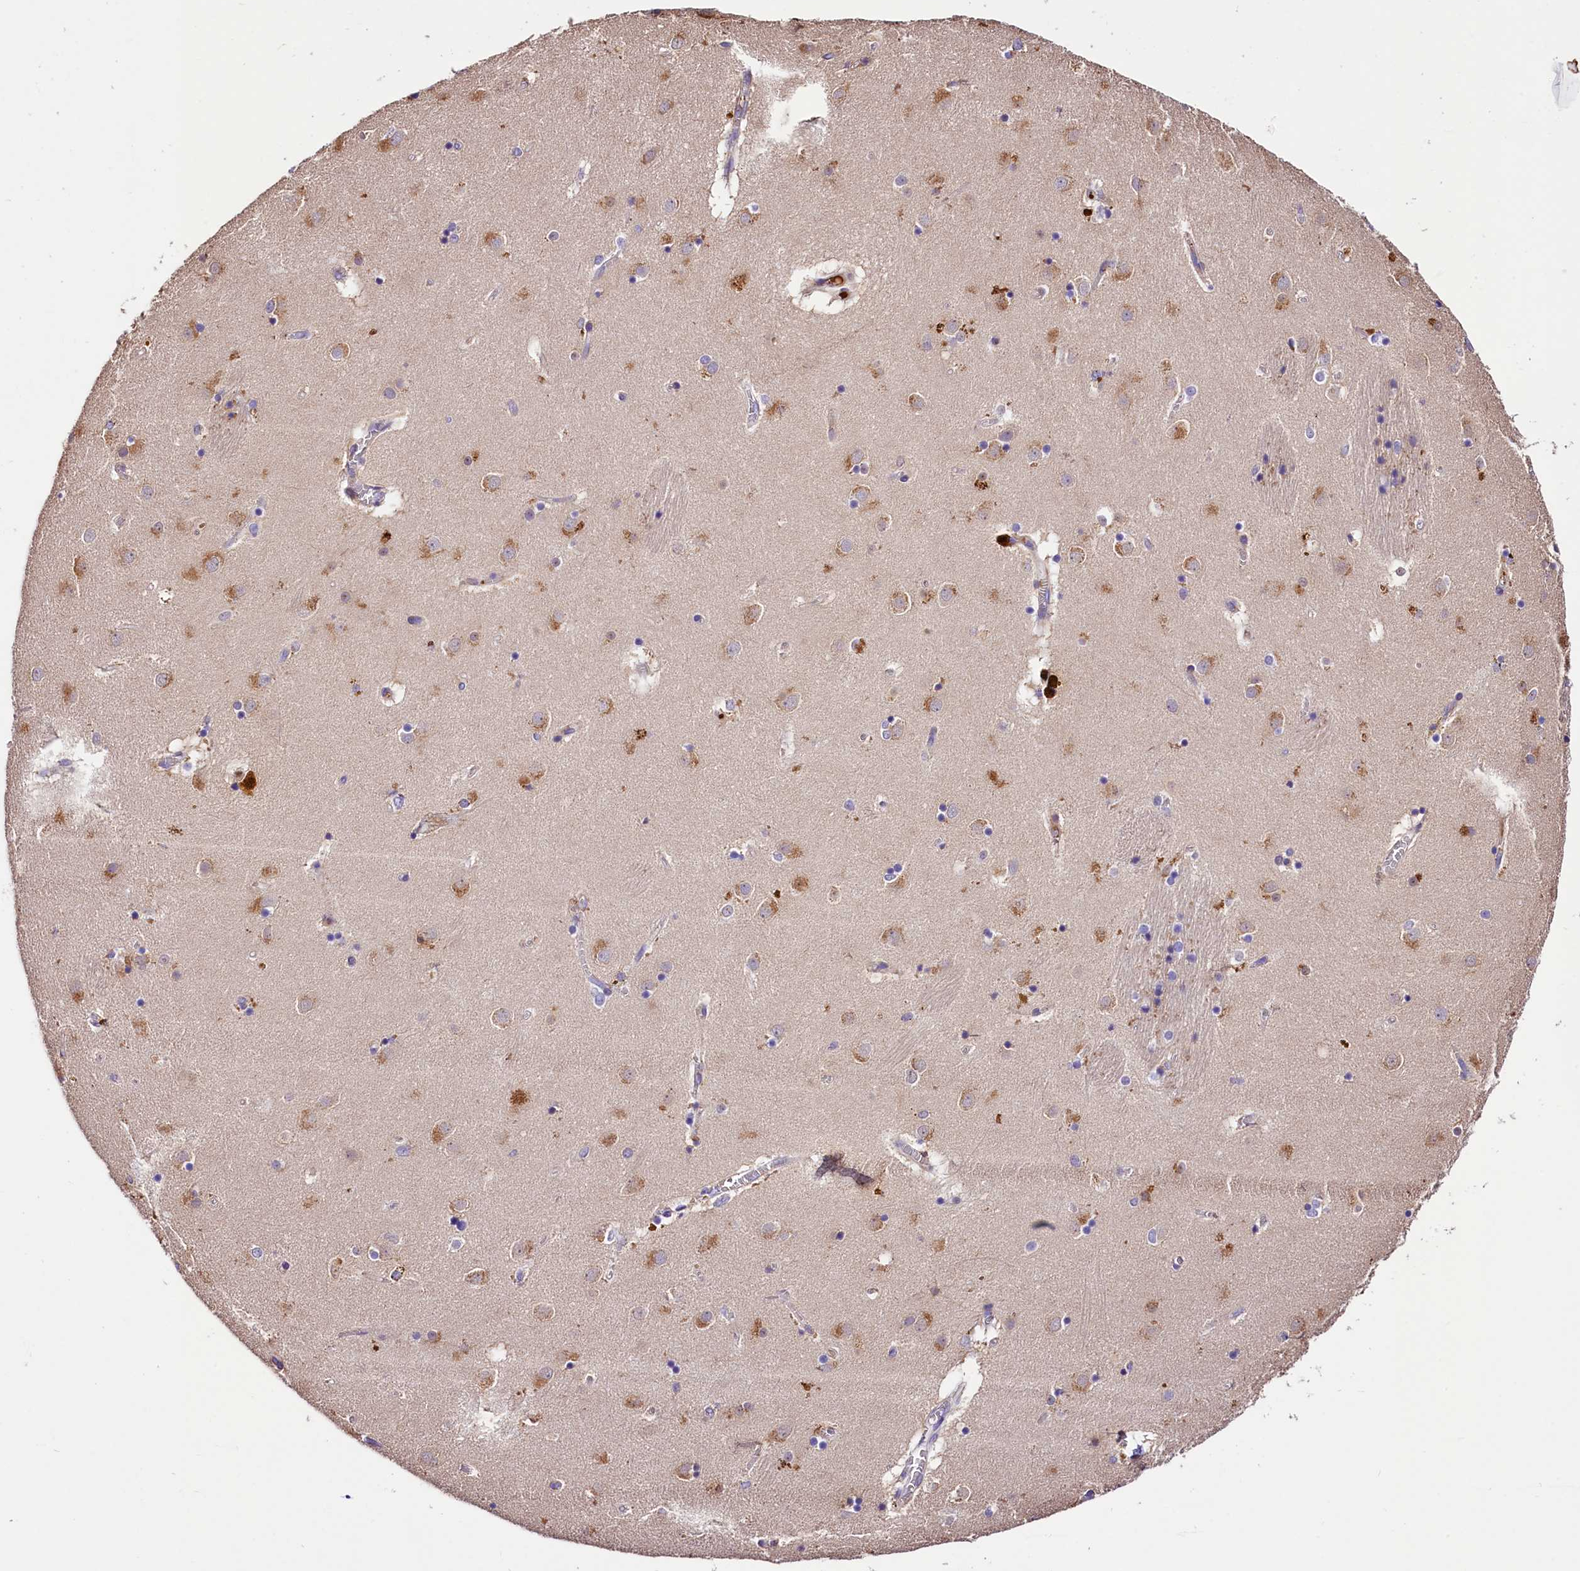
{"staining": {"intensity": "negative", "quantity": "none", "location": "none"}, "tissue": "caudate", "cell_type": "Glial cells", "image_type": "normal", "snomed": [{"axis": "morphology", "description": "Normal tissue, NOS"}, {"axis": "topography", "description": "Lateral ventricle wall"}], "caption": "This histopathology image is of normal caudate stained with immunohistochemistry to label a protein in brown with the nuclei are counter-stained blue. There is no expression in glial cells.", "gene": "ARMC6", "patient": {"sex": "male", "age": 70}}